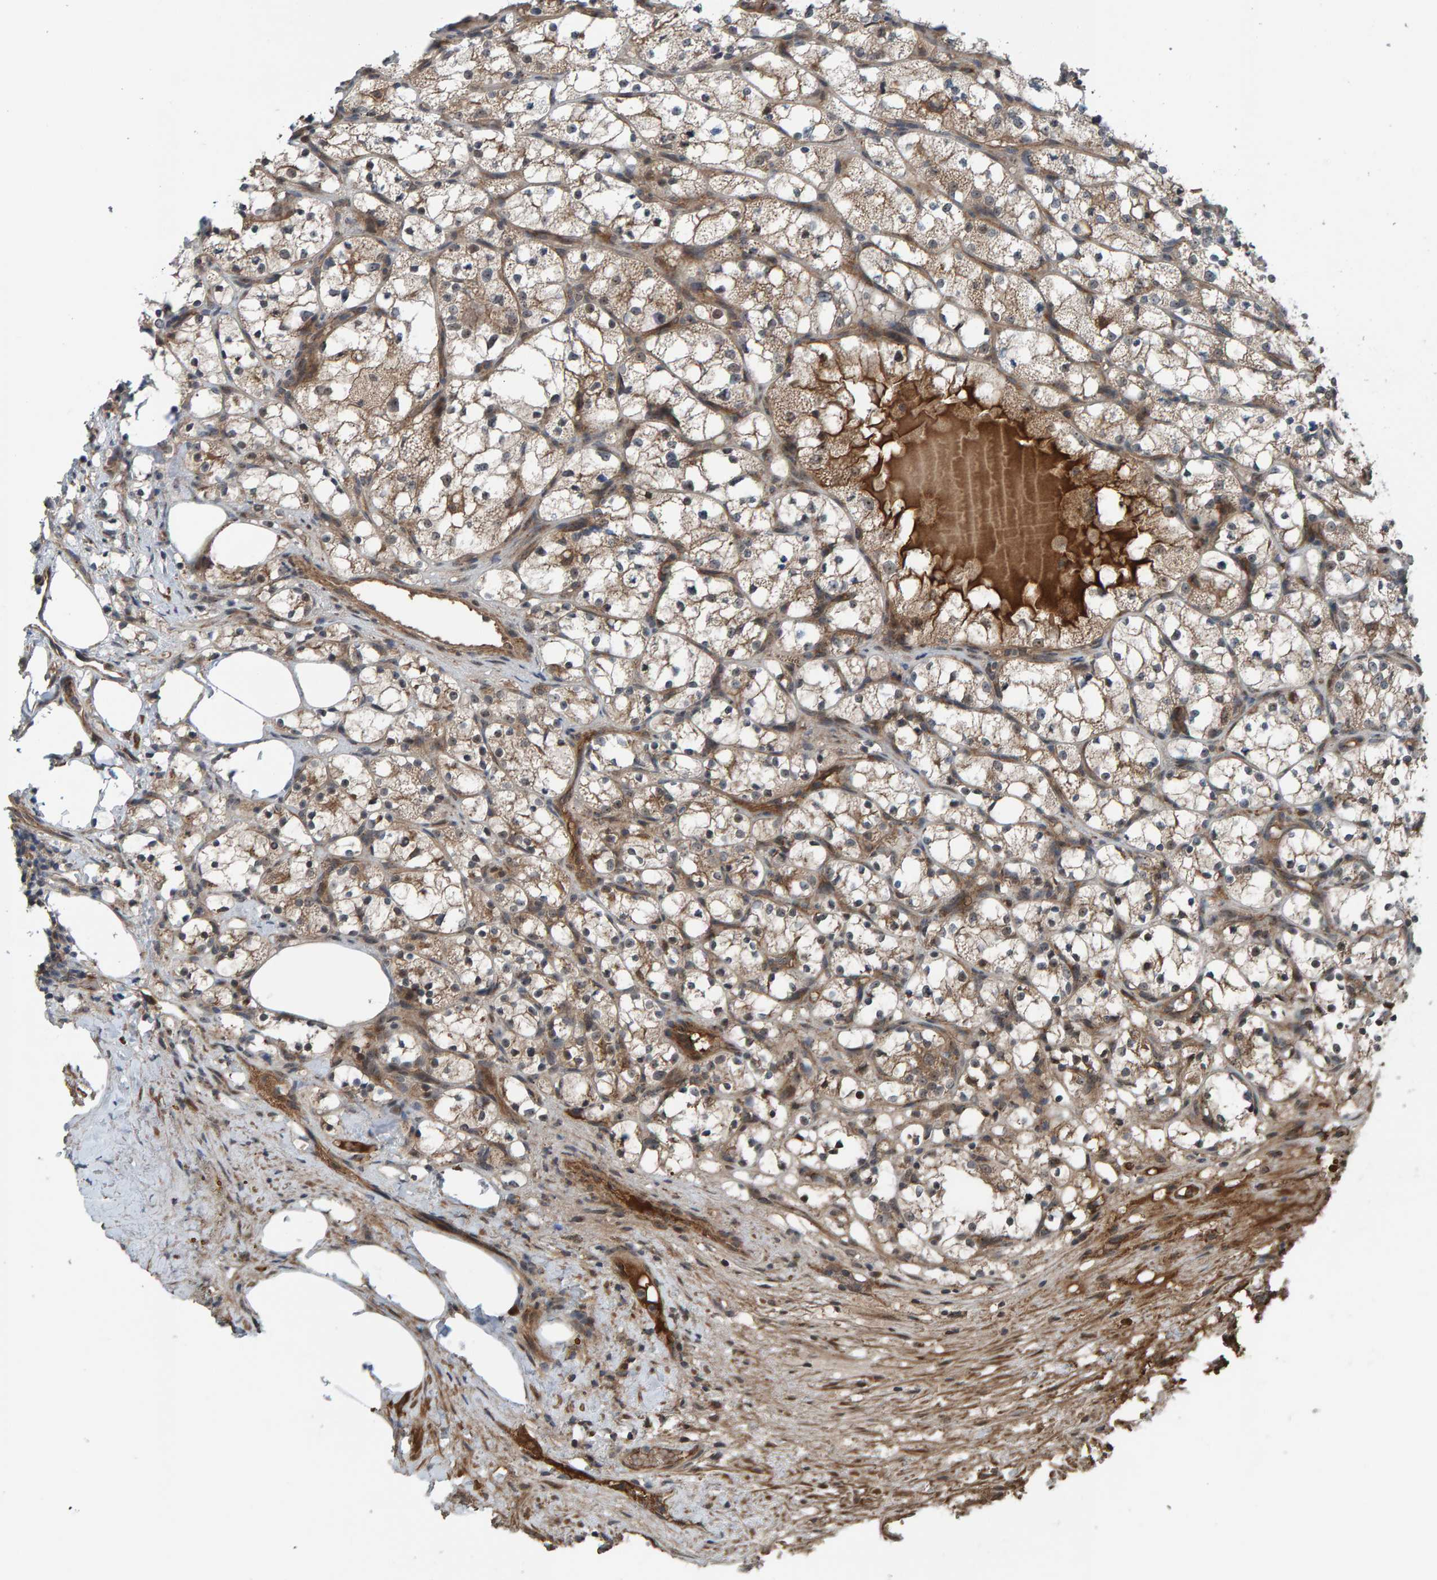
{"staining": {"intensity": "weak", "quantity": ">75%", "location": "cytoplasmic/membranous"}, "tissue": "renal cancer", "cell_type": "Tumor cells", "image_type": "cancer", "snomed": [{"axis": "morphology", "description": "Adenocarcinoma, NOS"}, {"axis": "topography", "description": "Kidney"}], "caption": "Adenocarcinoma (renal) tissue exhibits weak cytoplasmic/membranous positivity in approximately >75% of tumor cells", "gene": "CUEDC1", "patient": {"sex": "female", "age": 69}}